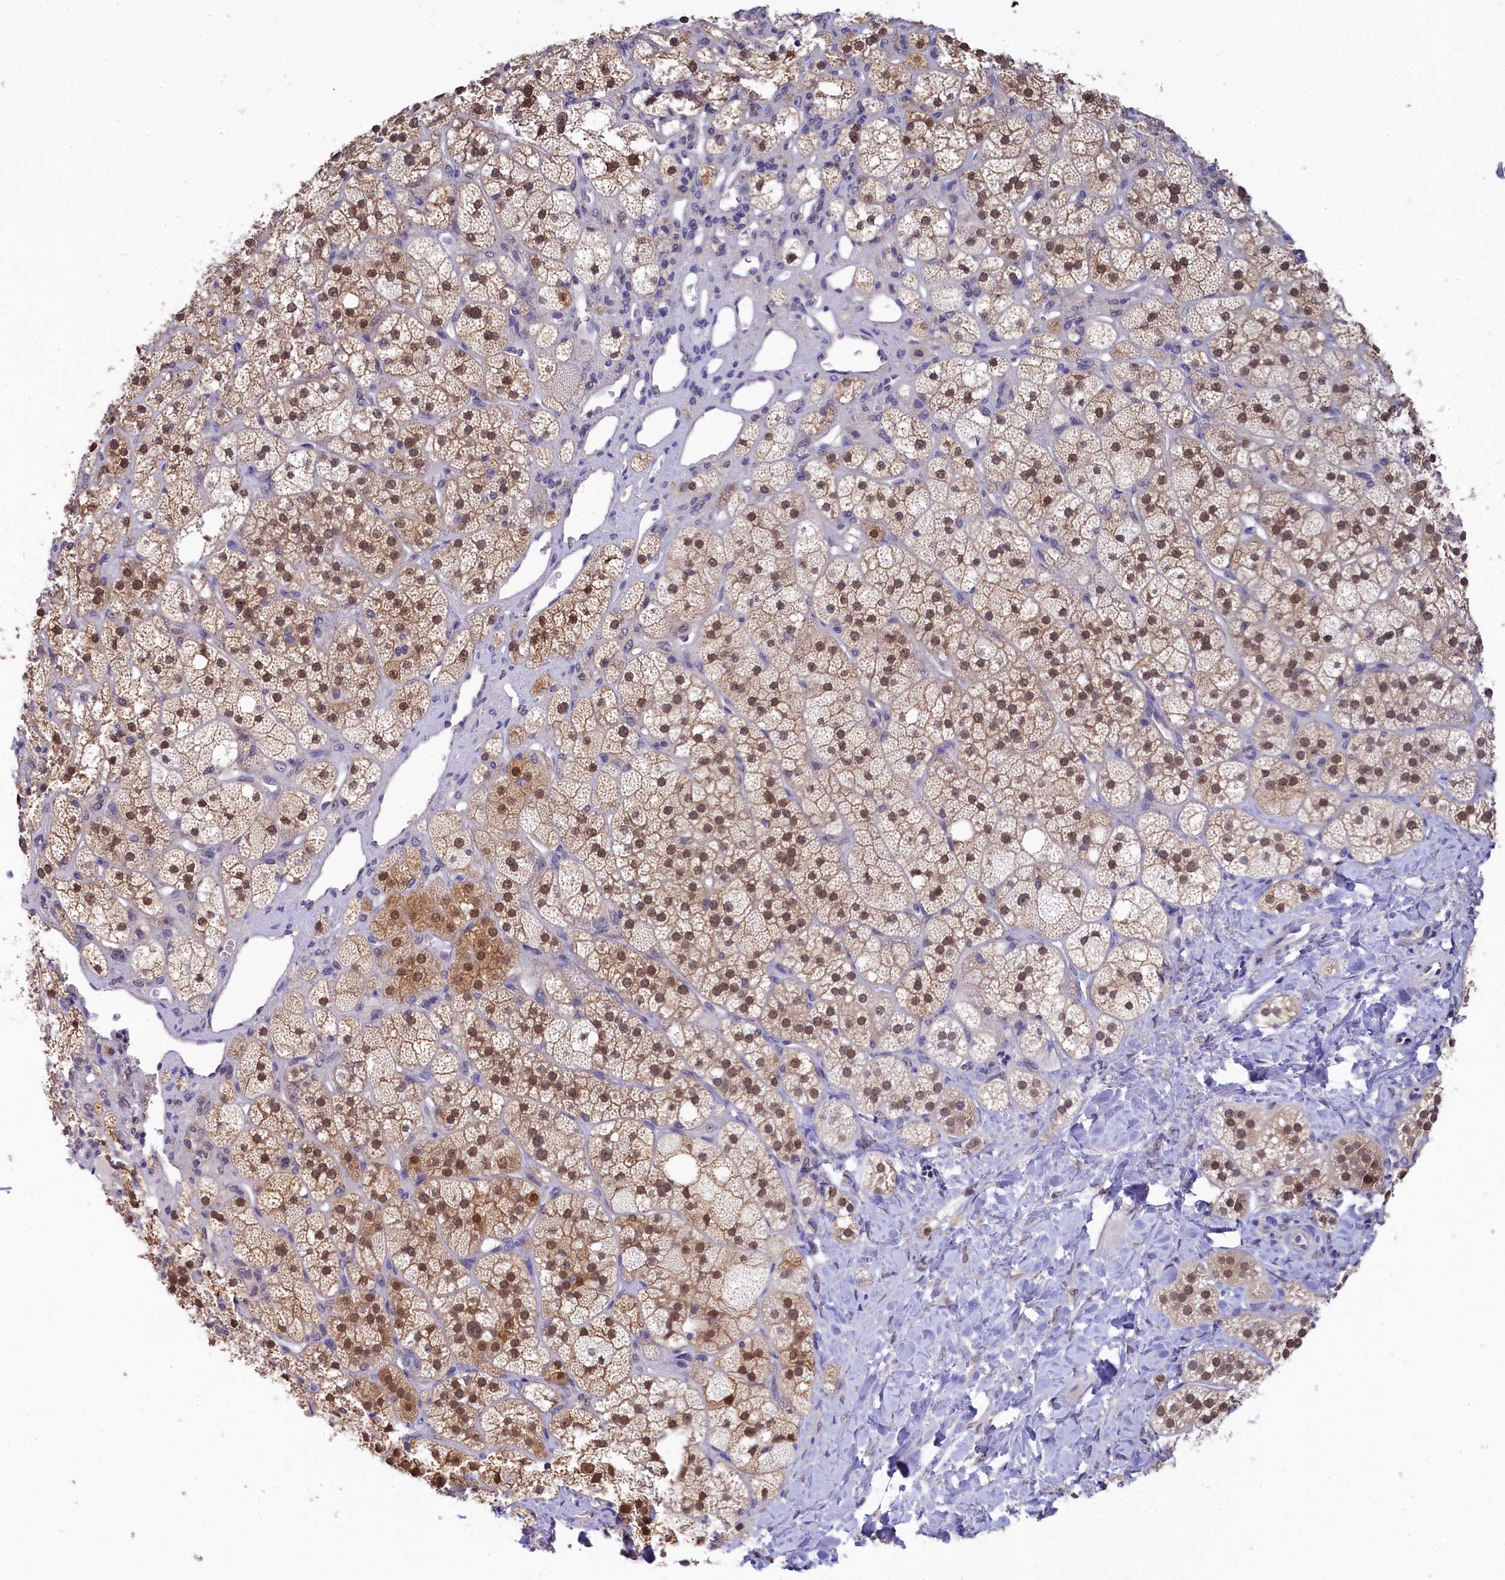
{"staining": {"intensity": "moderate", "quantity": ">75%", "location": "cytoplasmic/membranous,nuclear"}, "tissue": "adrenal gland", "cell_type": "Glandular cells", "image_type": "normal", "snomed": [{"axis": "morphology", "description": "Normal tissue, NOS"}, {"axis": "topography", "description": "Adrenal gland"}], "caption": "Immunohistochemical staining of unremarkable adrenal gland exhibits >75% levels of moderate cytoplasmic/membranous,nuclear protein staining in approximately >75% of glandular cells. (Stains: DAB (3,3'-diaminobenzidine) in brown, nuclei in blue, Microscopy: brightfield microscopy at high magnification).", "gene": "C11orf54", "patient": {"sex": "male", "age": 61}}